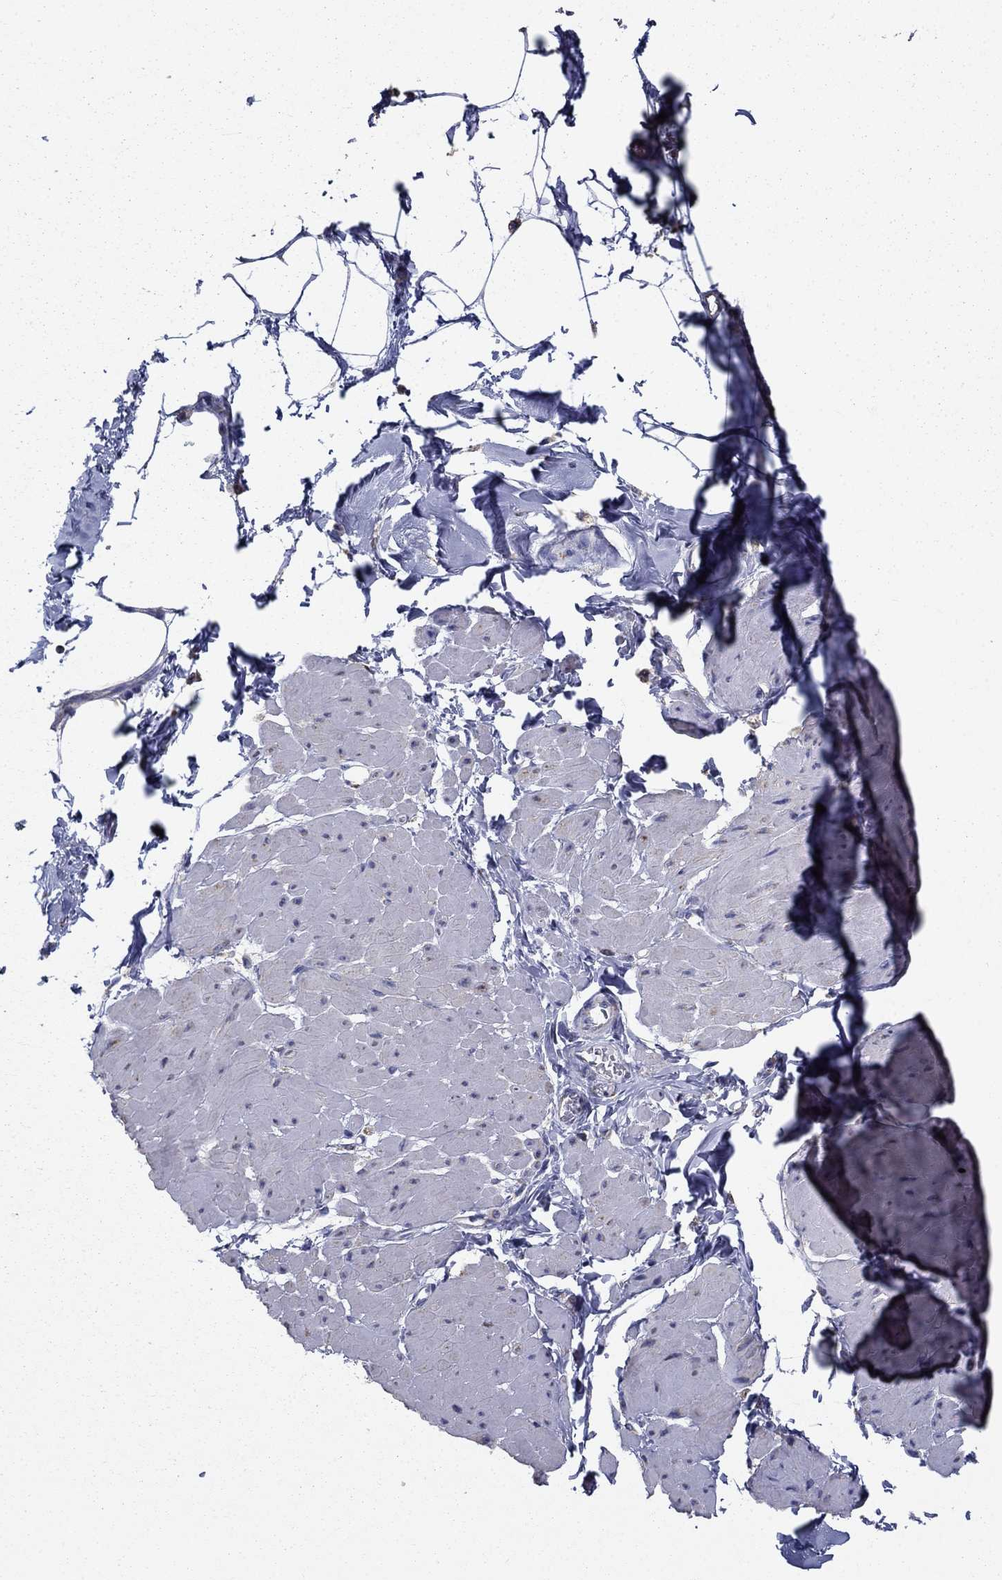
{"staining": {"intensity": "negative", "quantity": "none", "location": "none"}, "tissue": "smooth muscle", "cell_type": "Smooth muscle cells", "image_type": "normal", "snomed": [{"axis": "morphology", "description": "Normal tissue, NOS"}, {"axis": "topography", "description": "Adipose tissue"}, {"axis": "topography", "description": "Smooth muscle"}, {"axis": "topography", "description": "Peripheral nerve tissue"}], "caption": "IHC image of unremarkable smooth muscle: smooth muscle stained with DAB demonstrates no significant protein staining in smooth muscle cells. The staining is performed using DAB brown chromogen with nuclei counter-stained in using hematoxylin.", "gene": "NME5", "patient": {"sex": "male", "age": 83}}